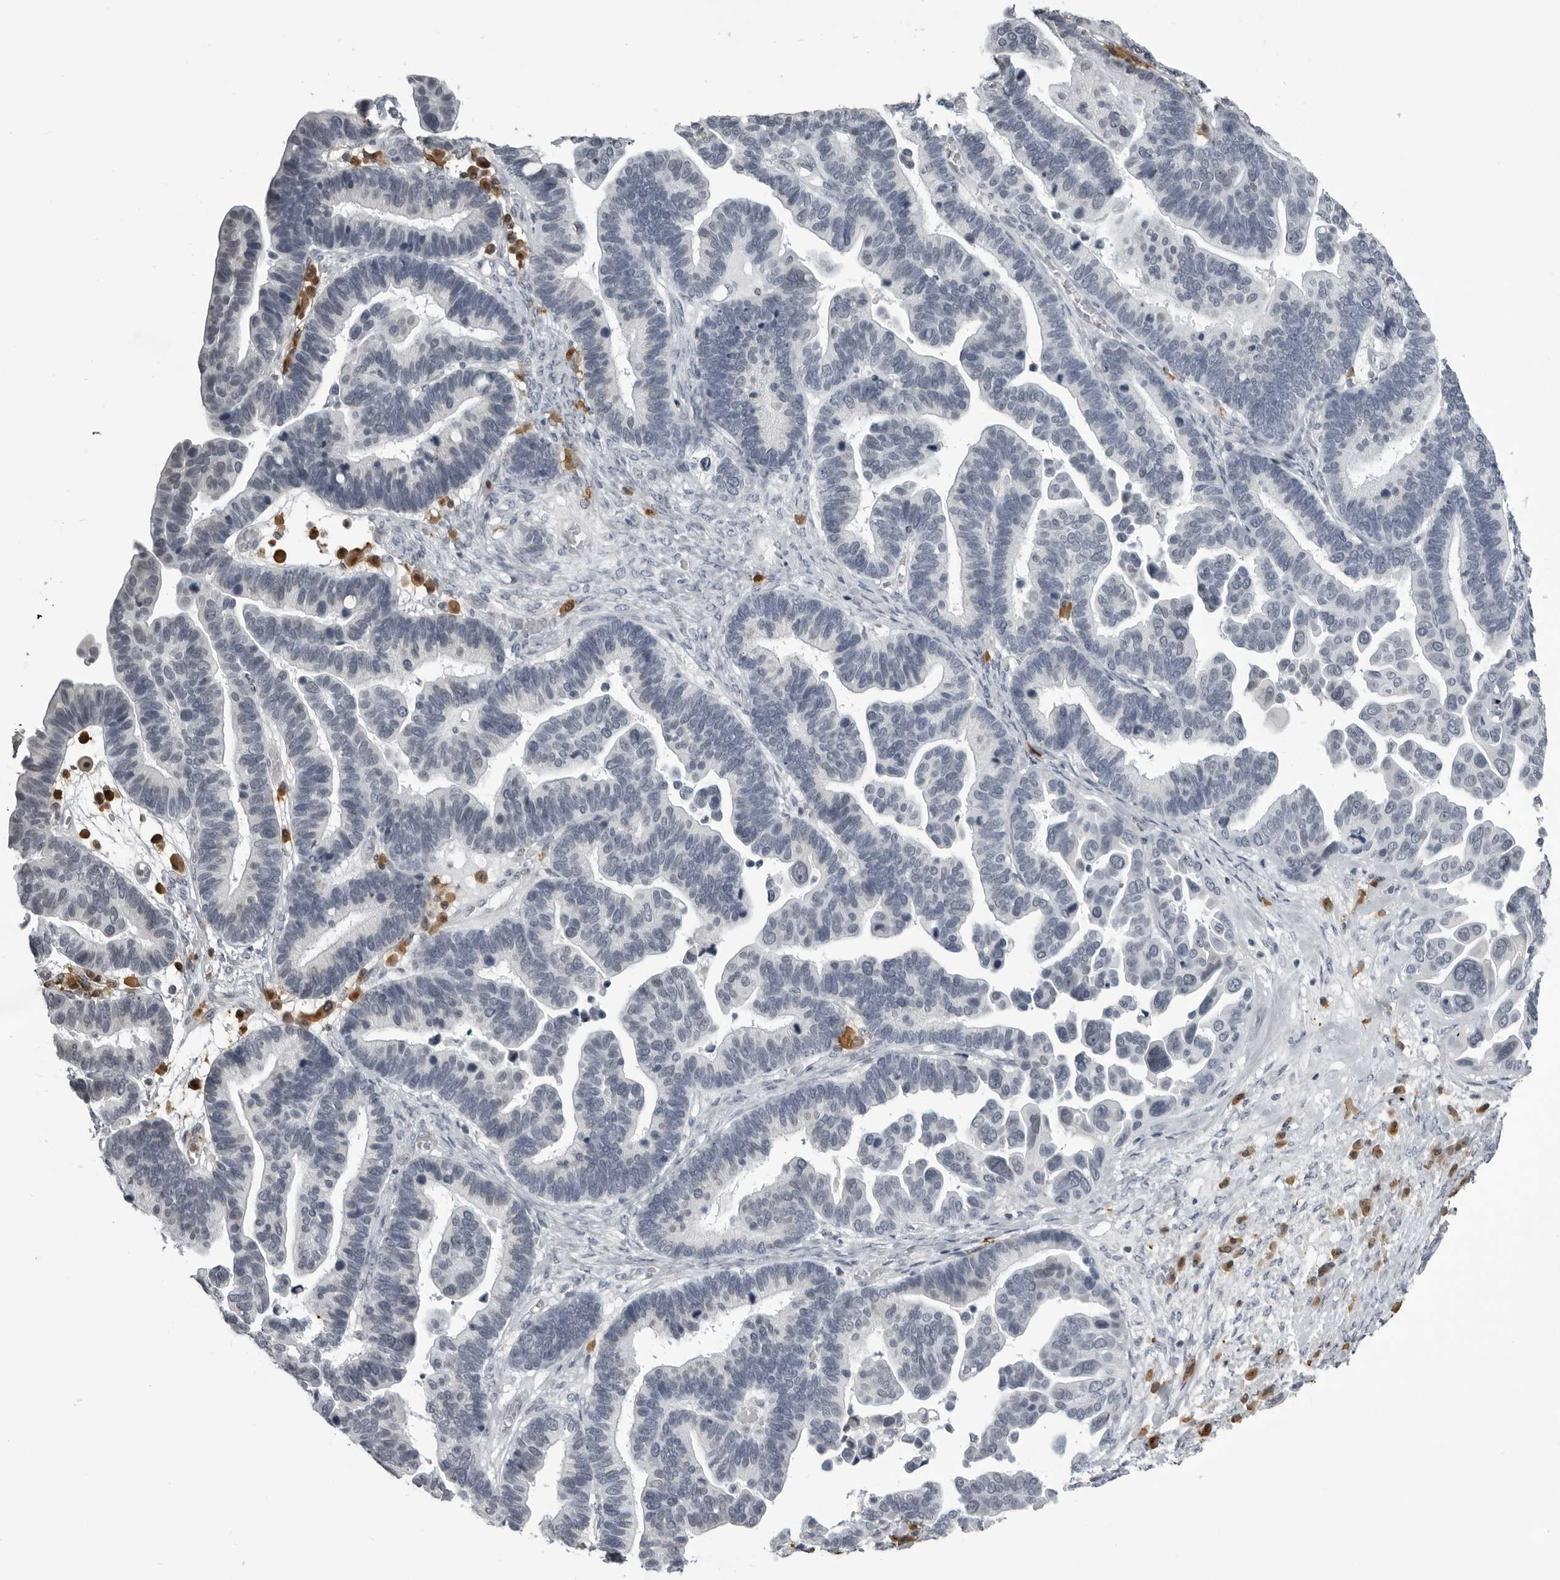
{"staining": {"intensity": "negative", "quantity": "none", "location": "none"}, "tissue": "ovarian cancer", "cell_type": "Tumor cells", "image_type": "cancer", "snomed": [{"axis": "morphology", "description": "Cystadenocarcinoma, serous, NOS"}, {"axis": "topography", "description": "Ovary"}], "caption": "The image displays no staining of tumor cells in ovarian serous cystadenocarcinoma.", "gene": "RTCA", "patient": {"sex": "female", "age": 56}}